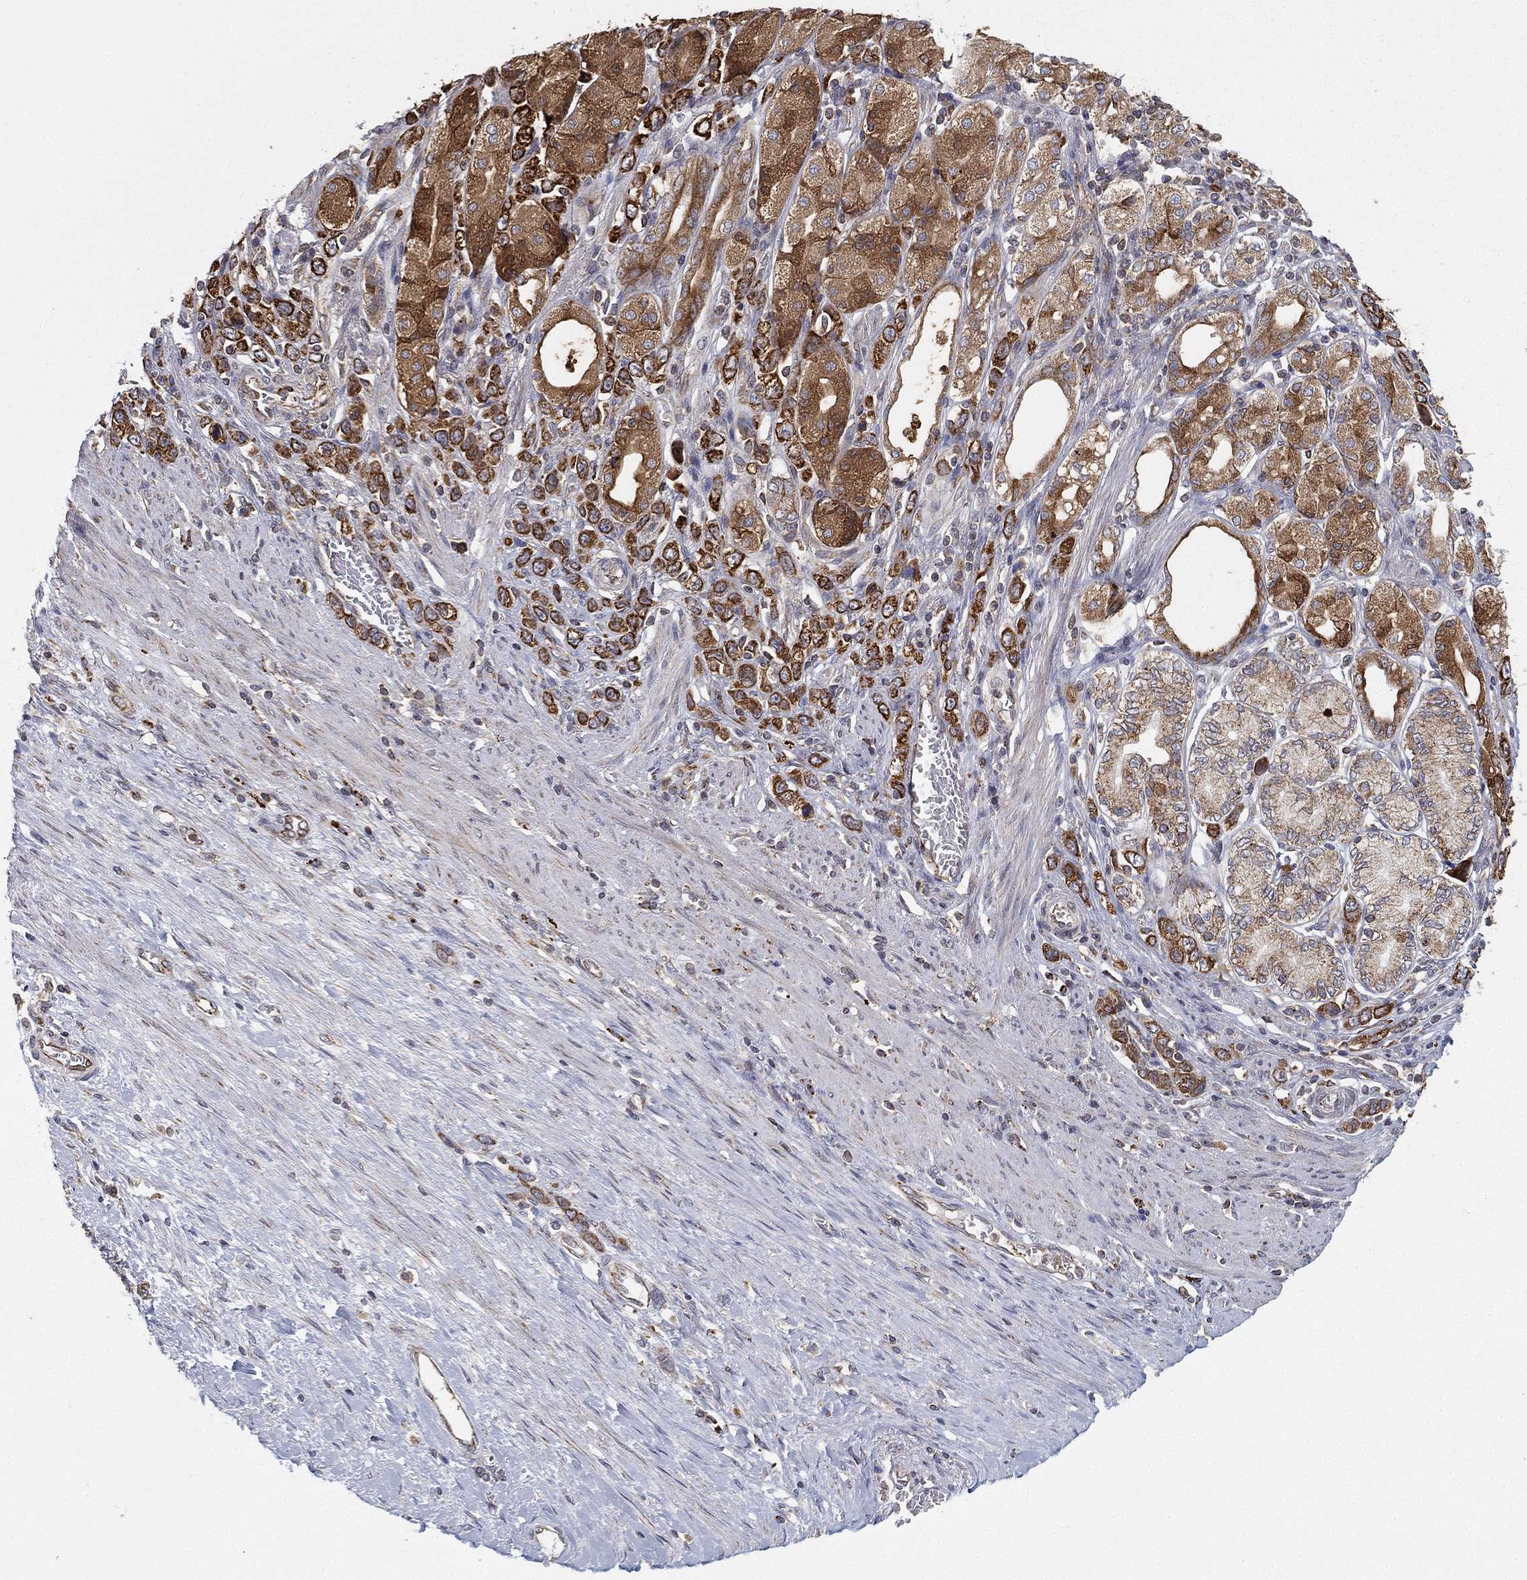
{"staining": {"intensity": "moderate", "quantity": "25%-75%", "location": "cytoplasmic/membranous"}, "tissue": "stomach cancer", "cell_type": "Tumor cells", "image_type": "cancer", "snomed": [{"axis": "morphology", "description": "Normal tissue, NOS"}, {"axis": "morphology", "description": "Adenocarcinoma, NOS"}, {"axis": "morphology", "description": "Adenocarcinoma, High grade"}, {"axis": "topography", "description": "Stomach, upper"}, {"axis": "topography", "description": "Stomach"}], "caption": "High-power microscopy captured an immunohistochemistry (IHC) image of stomach cancer (adenocarcinoma), revealing moderate cytoplasmic/membranous positivity in approximately 25%-75% of tumor cells. (Brightfield microscopy of DAB IHC at high magnification).", "gene": "CYB5B", "patient": {"sex": "female", "age": 65}}